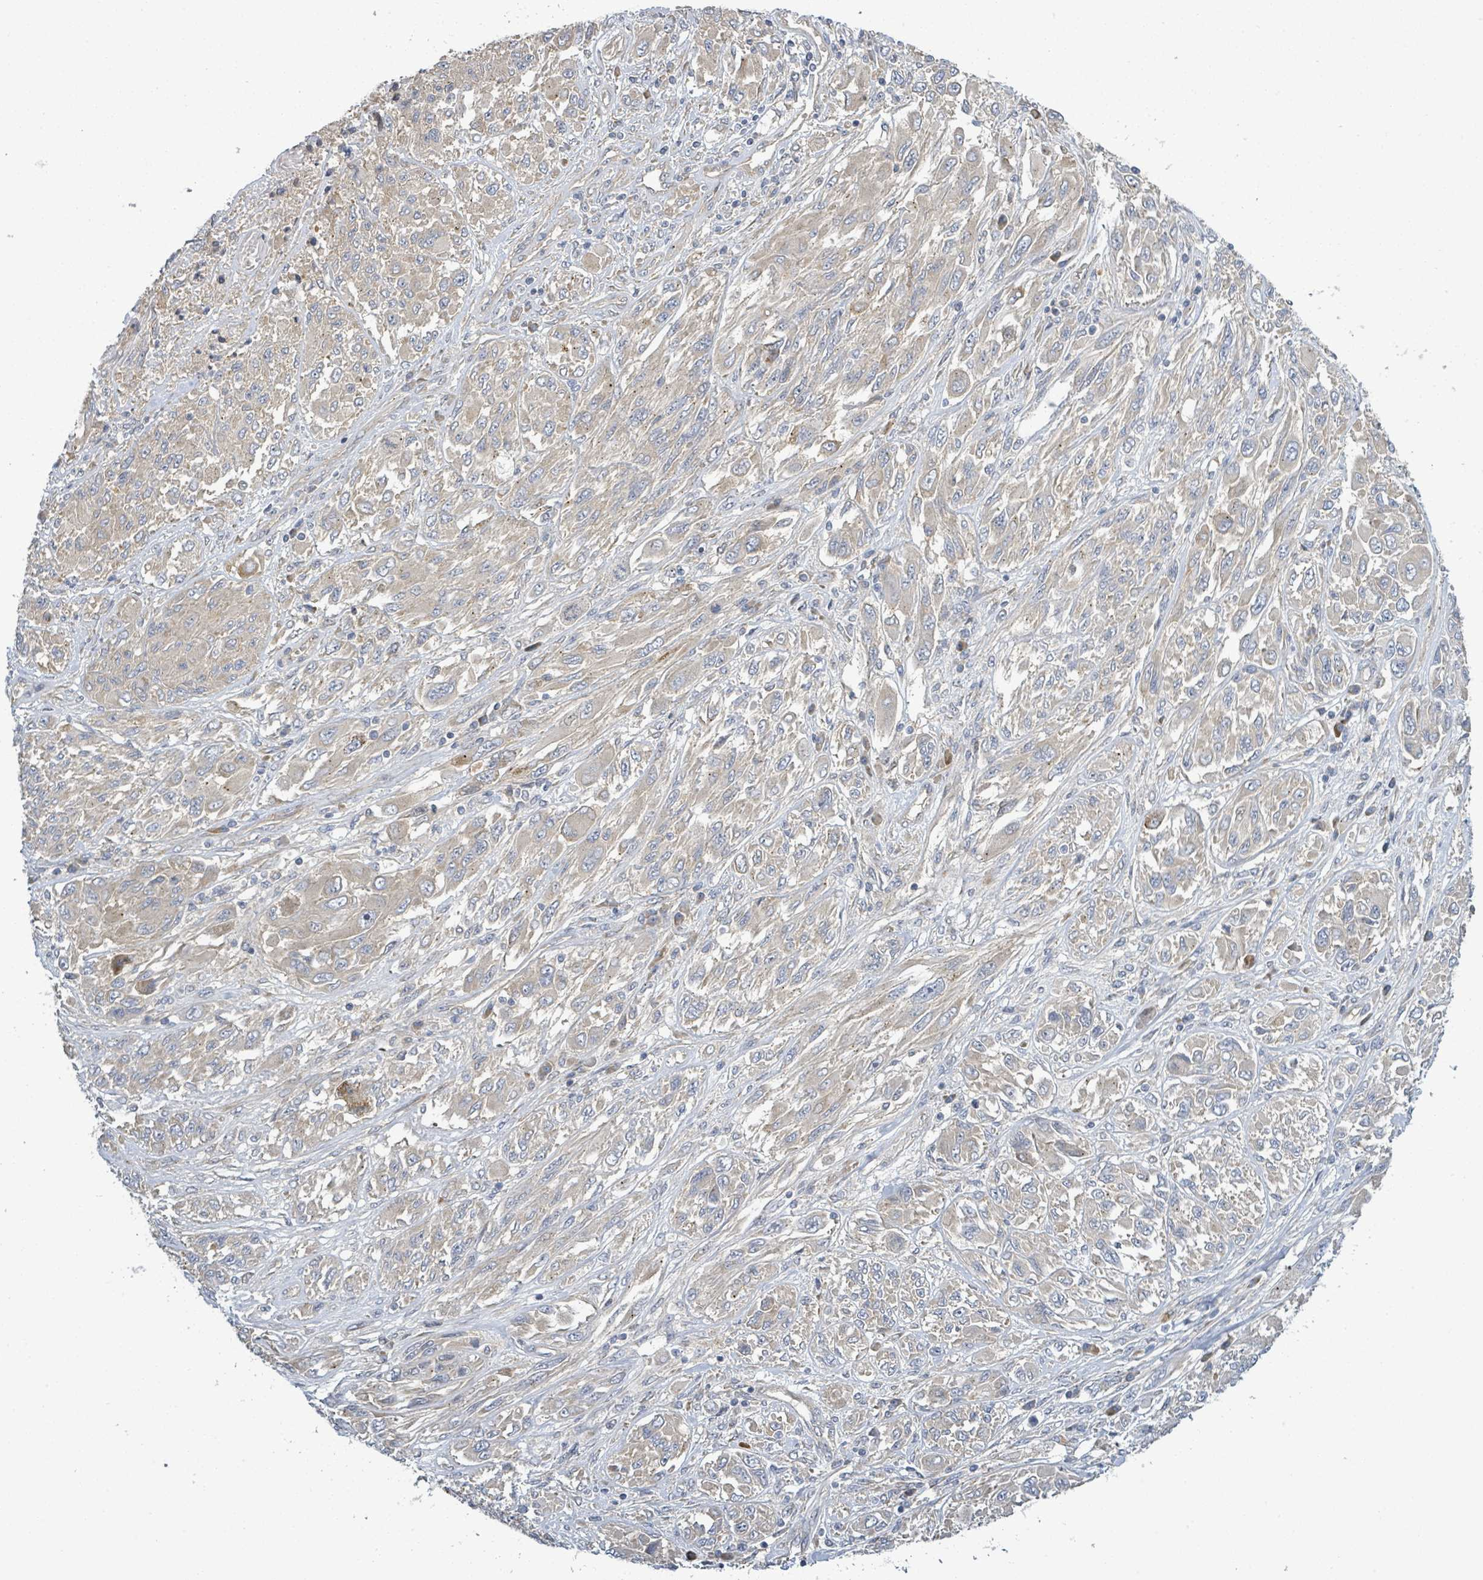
{"staining": {"intensity": "weak", "quantity": "25%-75%", "location": "cytoplasmic/membranous"}, "tissue": "melanoma", "cell_type": "Tumor cells", "image_type": "cancer", "snomed": [{"axis": "morphology", "description": "Malignant melanoma, NOS"}, {"axis": "topography", "description": "Skin"}], "caption": "Human malignant melanoma stained with a brown dye reveals weak cytoplasmic/membranous positive expression in approximately 25%-75% of tumor cells.", "gene": "CFAP210", "patient": {"sex": "female", "age": 91}}